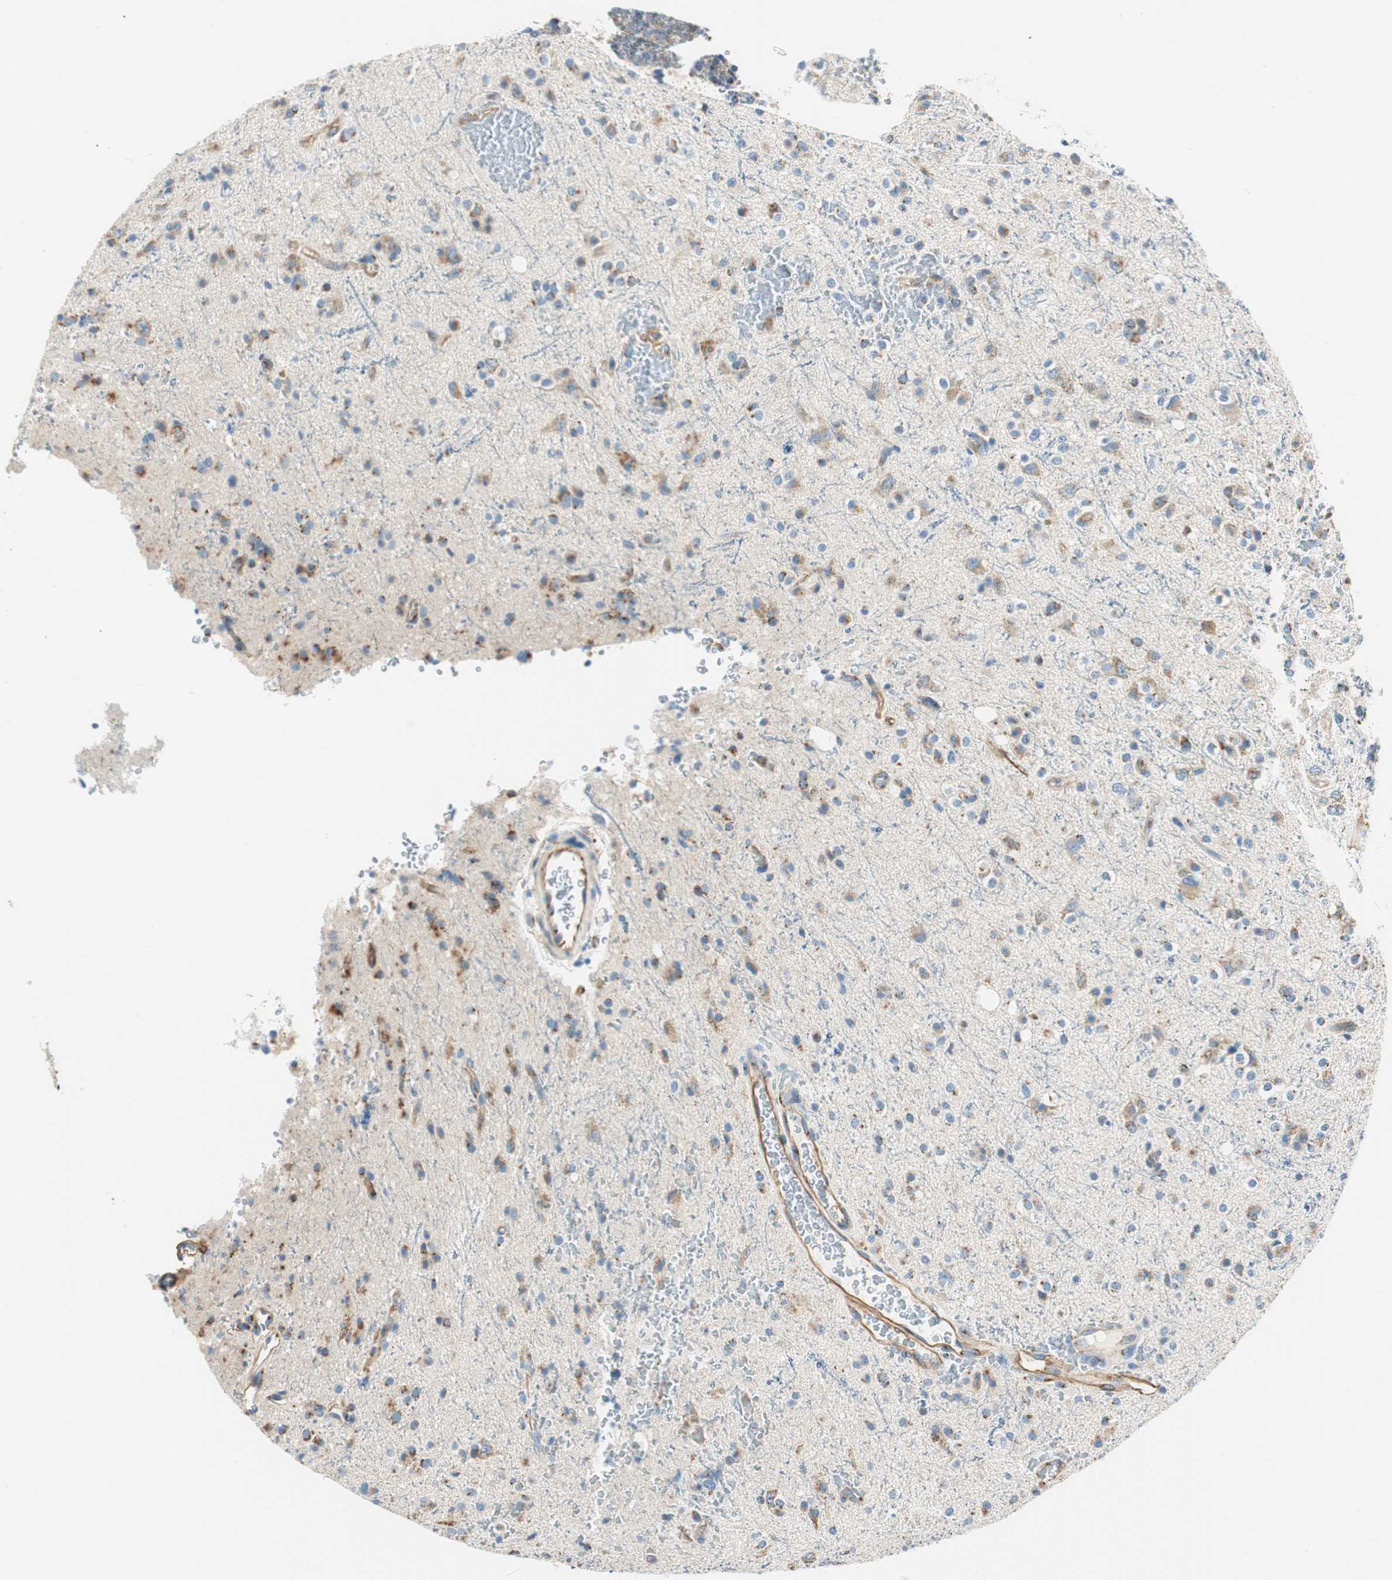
{"staining": {"intensity": "moderate", "quantity": "25%-75%", "location": "cytoplasmic/membranous"}, "tissue": "glioma", "cell_type": "Tumor cells", "image_type": "cancer", "snomed": [{"axis": "morphology", "description": "Glioma, malignant, High grade"}, {"axis": "topography", "description": "Brain"}], "caption": "This is an image of IHC staining of malignant glioma (high-grade), which shows moderate expression in the cytoplasmic/membranous of tumor cells.", "gene": "TMF1", "patient": {"sex": "male", "age": 47}}